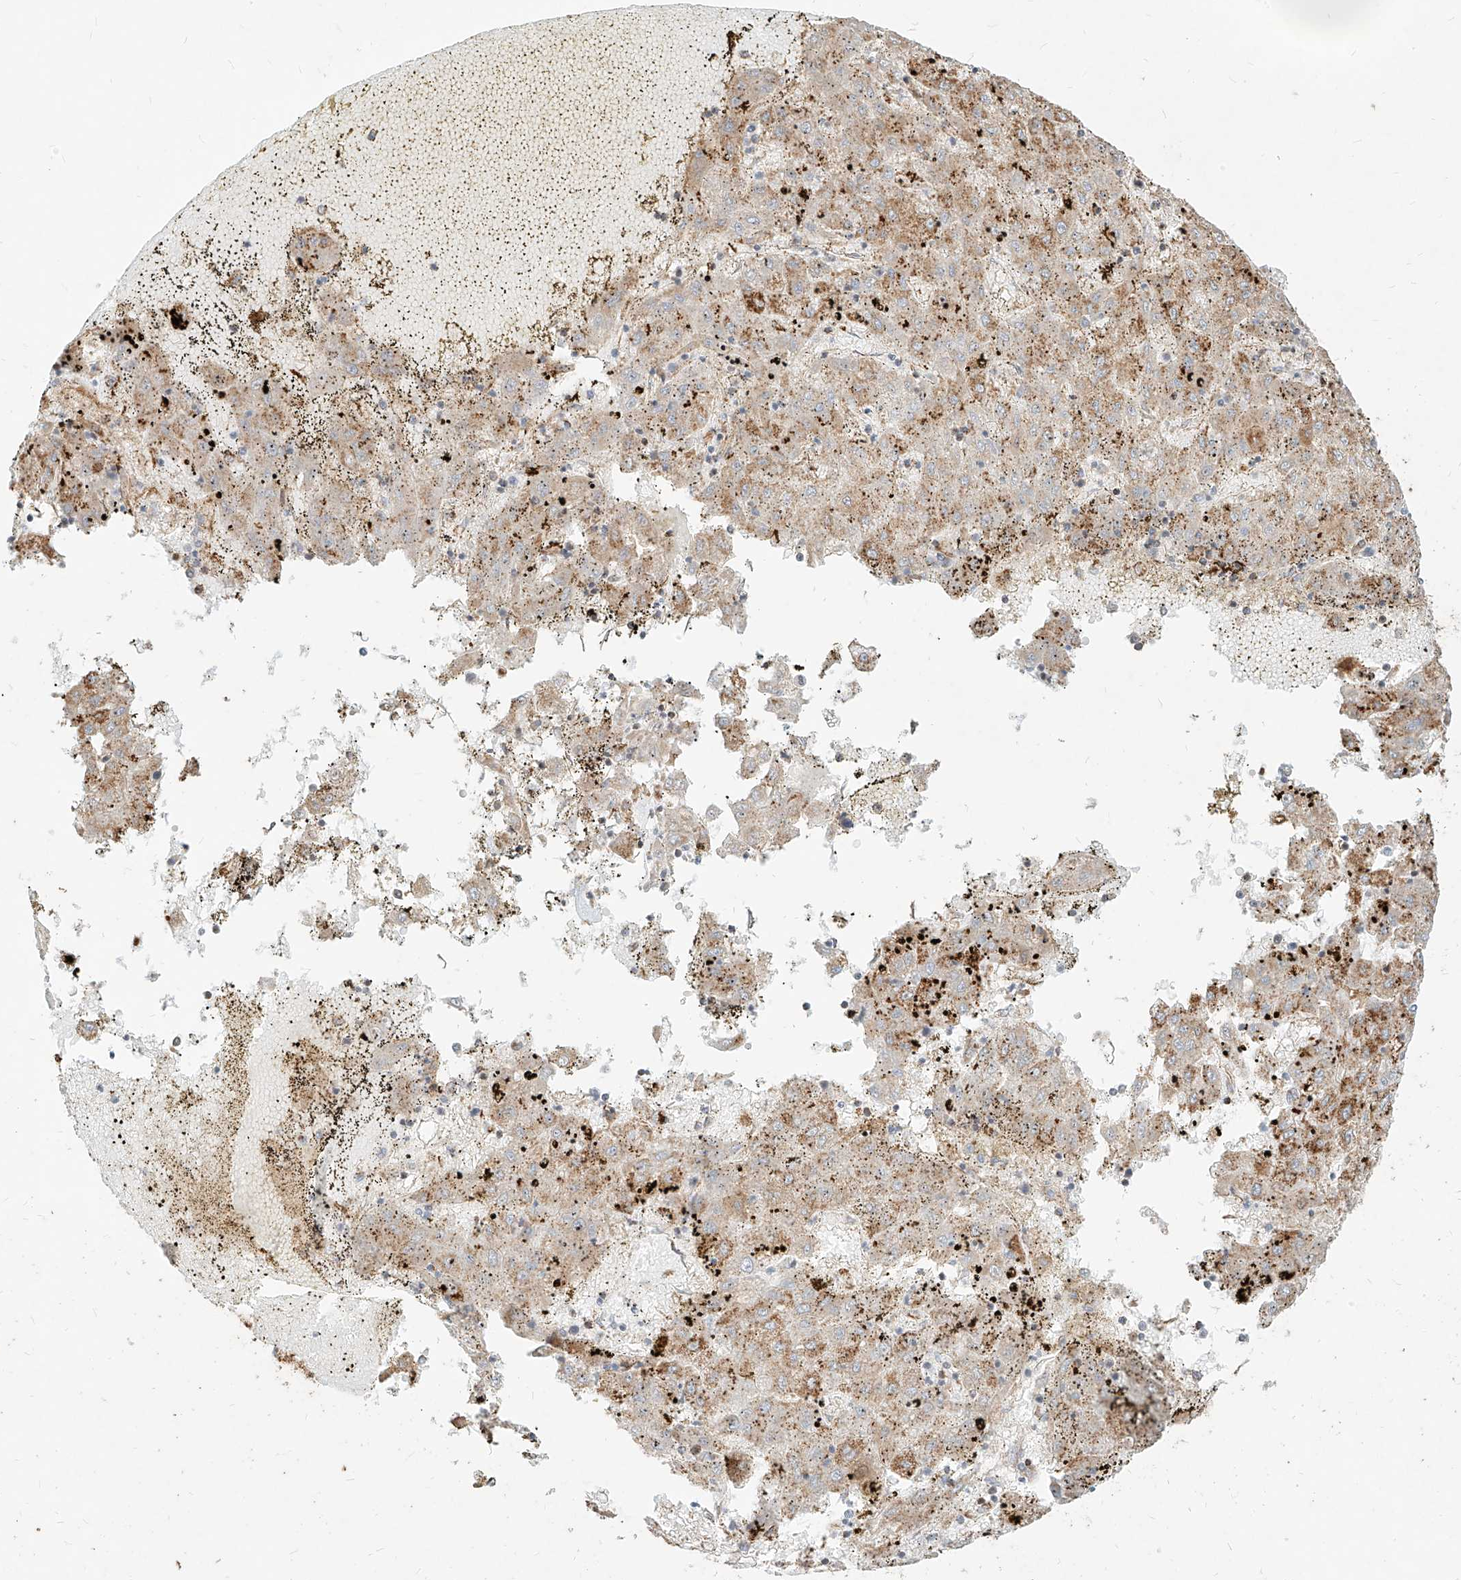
{"staining": {"intensity": "weak", "quantity": "25%-75%", "location": "cytoplasmic/membranous"}, "tissue": "liver cancer", "cell_type": "Tumor cells", "image_type": "cancer", "snomed": [{"axis": "morphology", "description": "Carcinoma, Hepatocellular, NOS"}, {"axis": "topography", "description": "Liver"}], "caption": "DAB immunohistochemical staining of human hepatocellular carcinoma (liver) demonstrates weak cytoplasmic/membranous protein staining in approximately 25%-75% of tumor cells. (Brightfield microscopy of DAB IHC at high magnification).", "gene": "MTX2", "patient": {"sex": "male", "age": 72}}